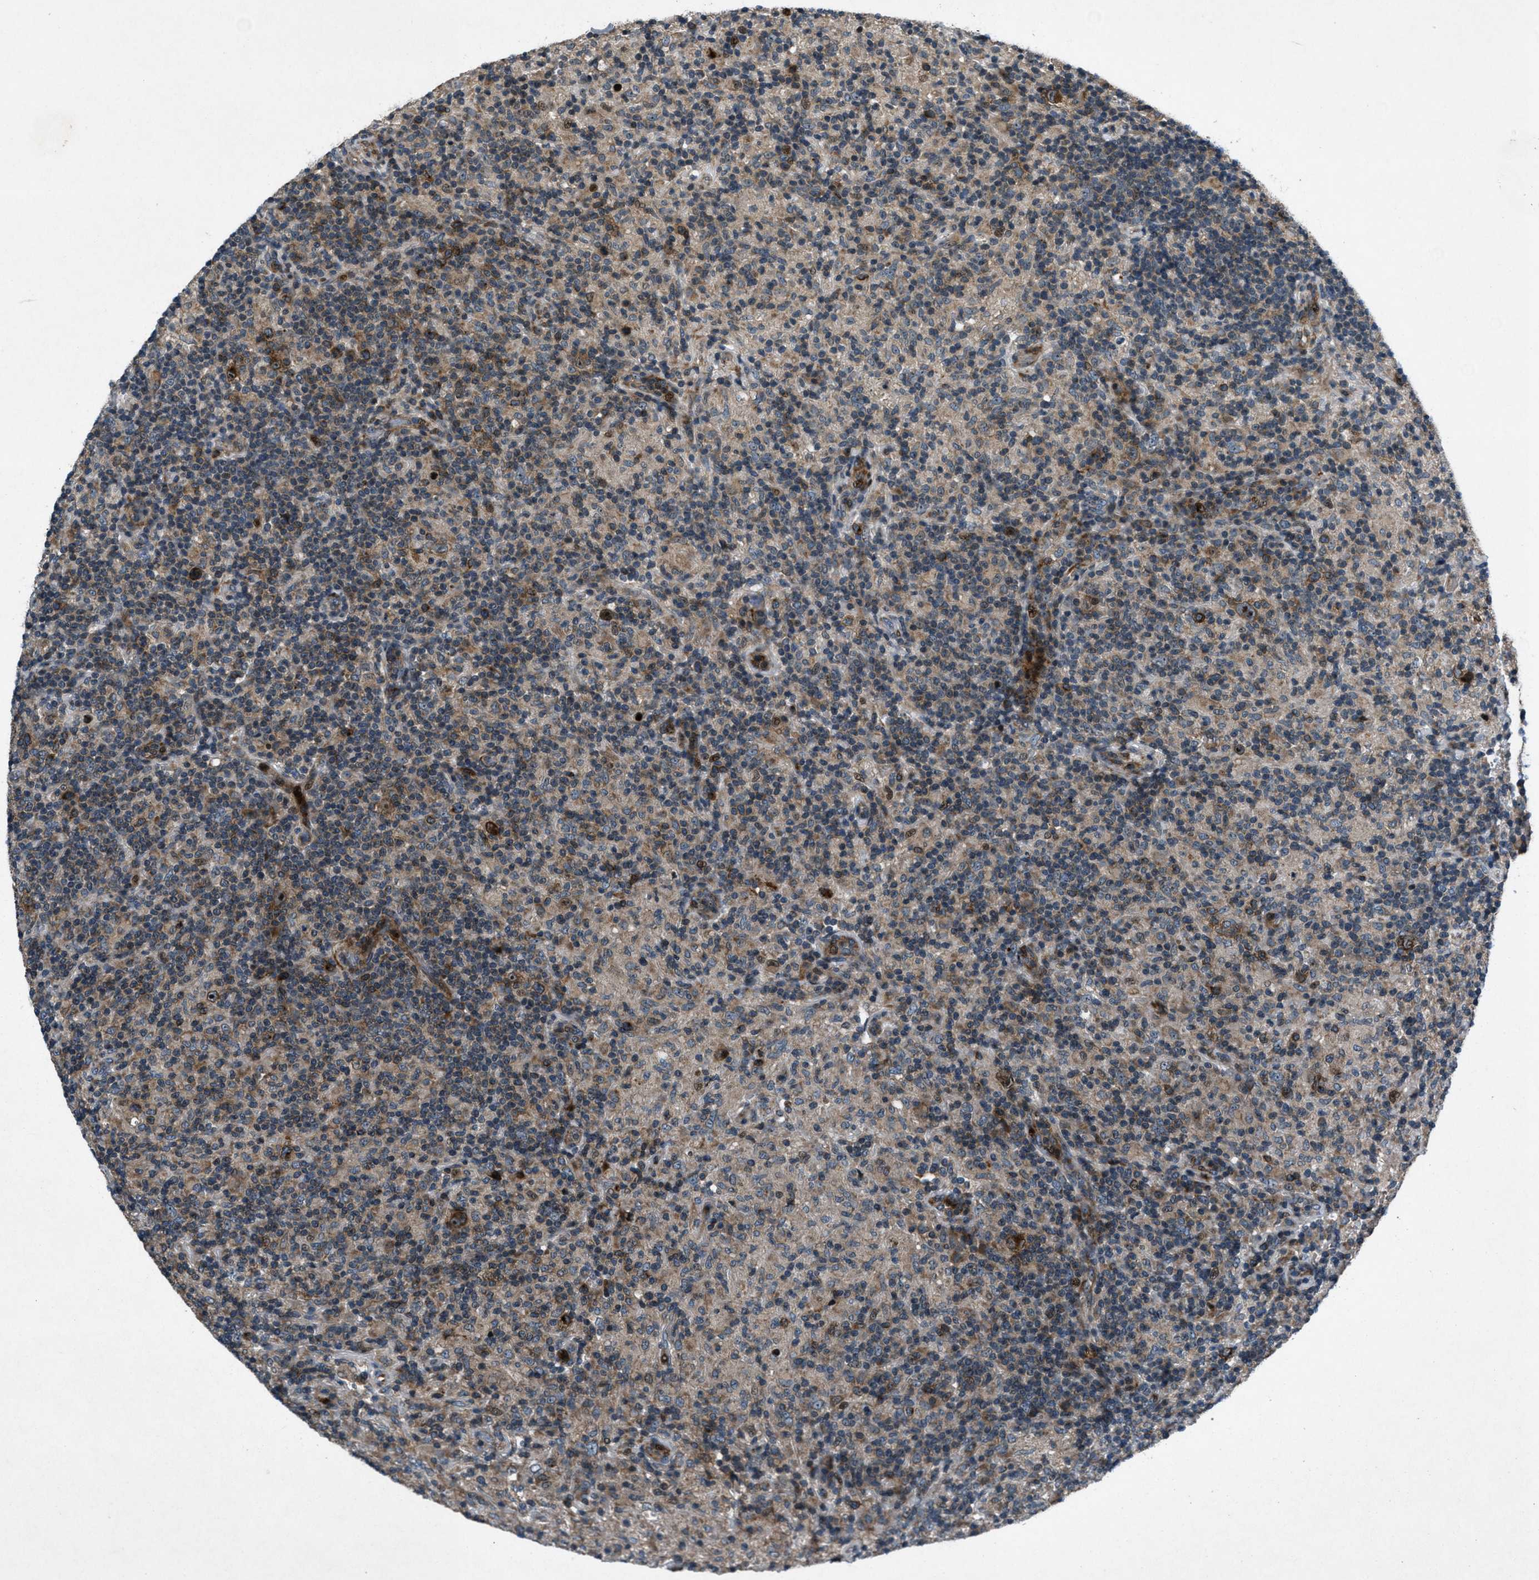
{"staining": {"intensity": "moderate", "quantity": "25%-75%", "location": "cytoplasmic/membranous,nuclear"}, "tissue": "lymphoma", "cell_type": "Tumor cells", "image_type": "cancer", "snomed": [{"axis": "morphology", "description": "Hodgkin's disease, NOS"}, {"axis": "topography", "description": "Lymph node"}], "caption": "Human Hodgkin's disease stained with a brown dye reveals moderate cytoplasmic/membranous and nuclear positive staining in about 25%-75% of tumor cells.", "gene": "CLEC2D", "patient": {"sex": "male", "age": 70}}